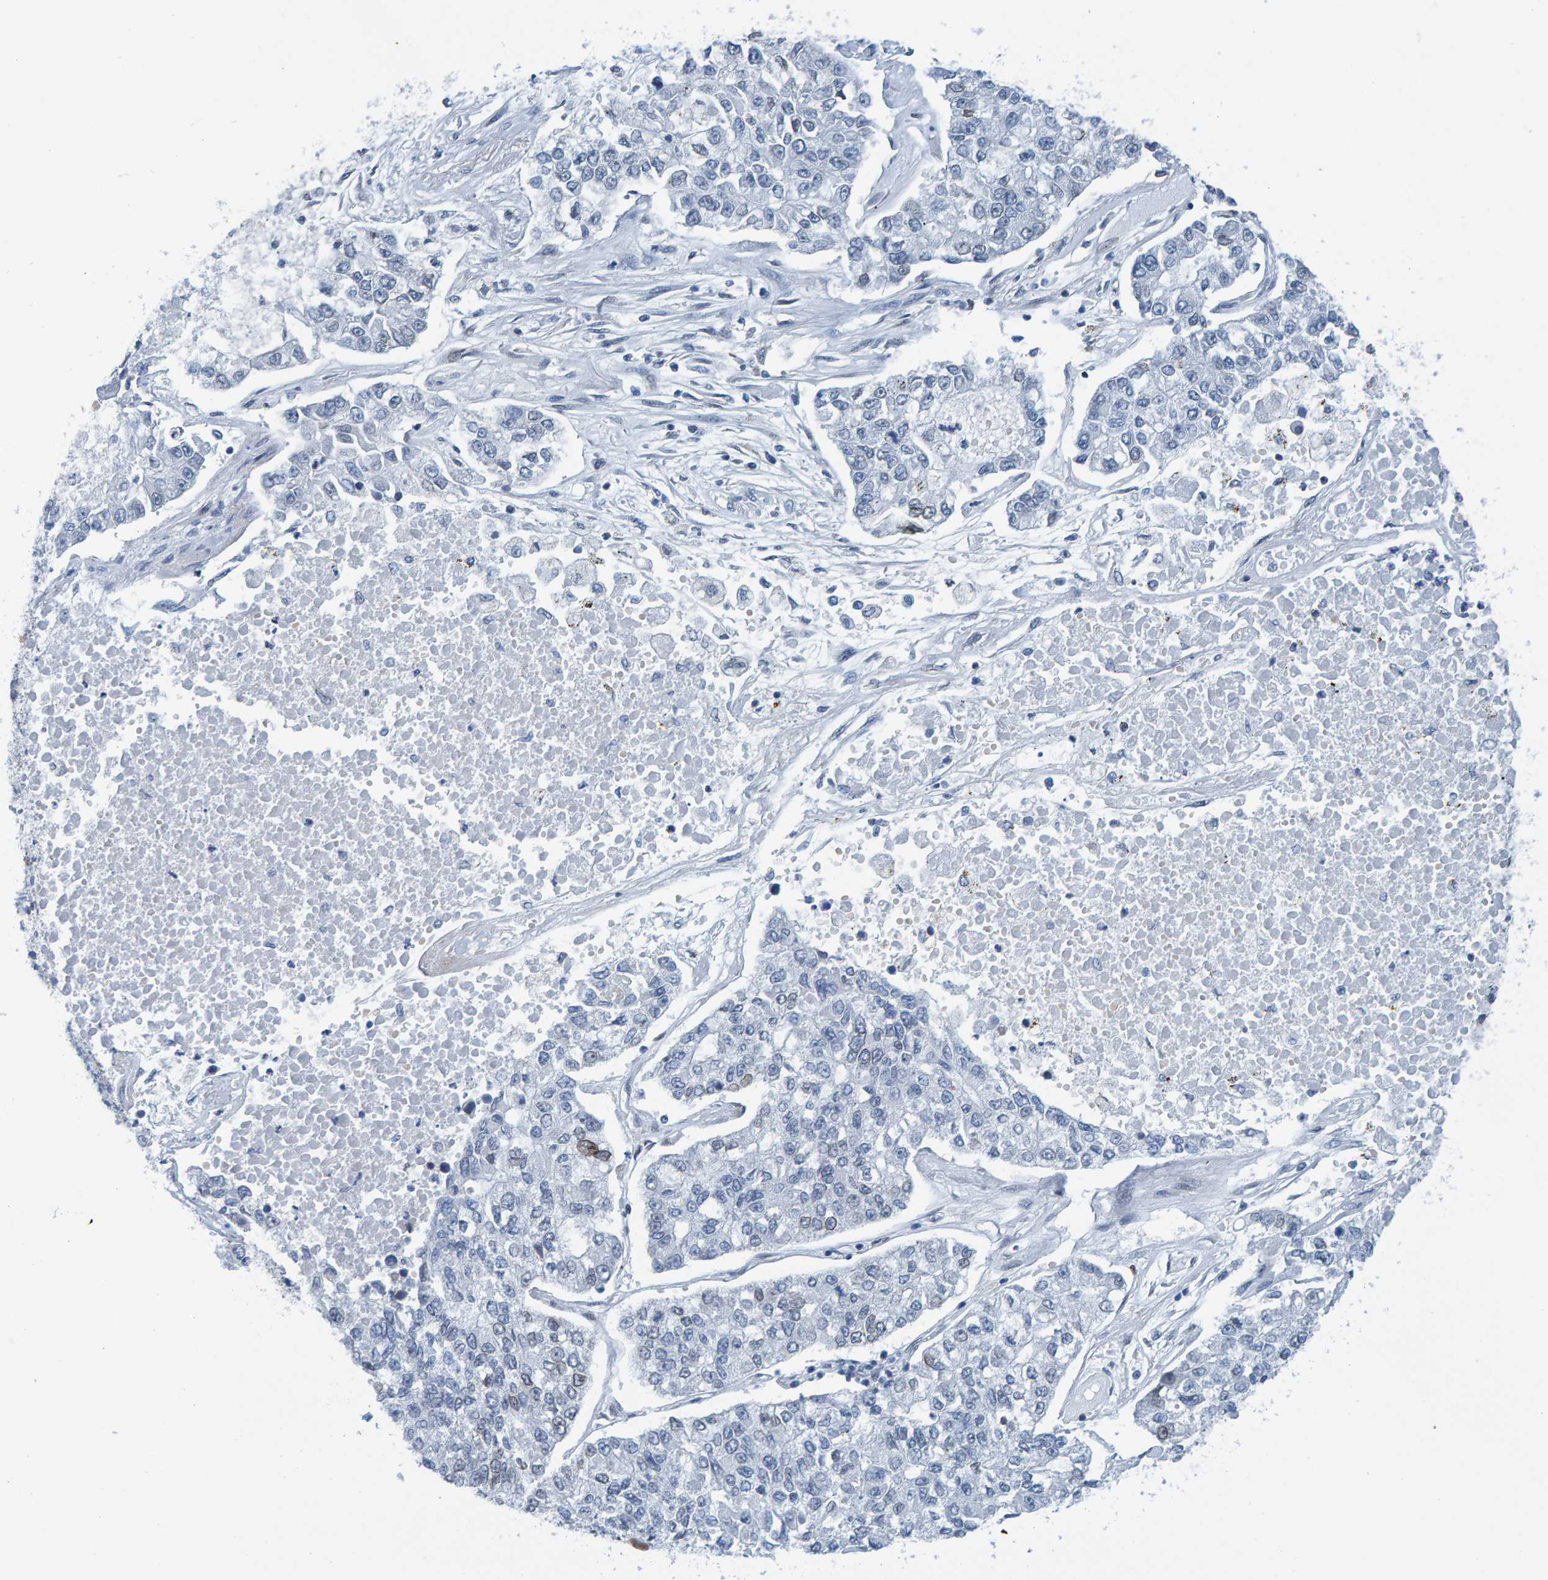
{"staining": {"intensity": "weak", "quantity": "<25%", "location": "cytoplasmic/membranous,nuclear"}, "tissue": "lung cancer", "cell_type": "Tumor cells", "image_type": "cancer", "snomed": [{"axis": "morphology", "description": "Adenocarcinoma, NOS"}, {"axis": "topography", "description": "Lung"}], "caption": "The histopathology image shows no staining of tumor cells in lung cancer (adenocarcinoma).", "gene": "LMNB2", "patient": {"sex": "male", "age": 49}}